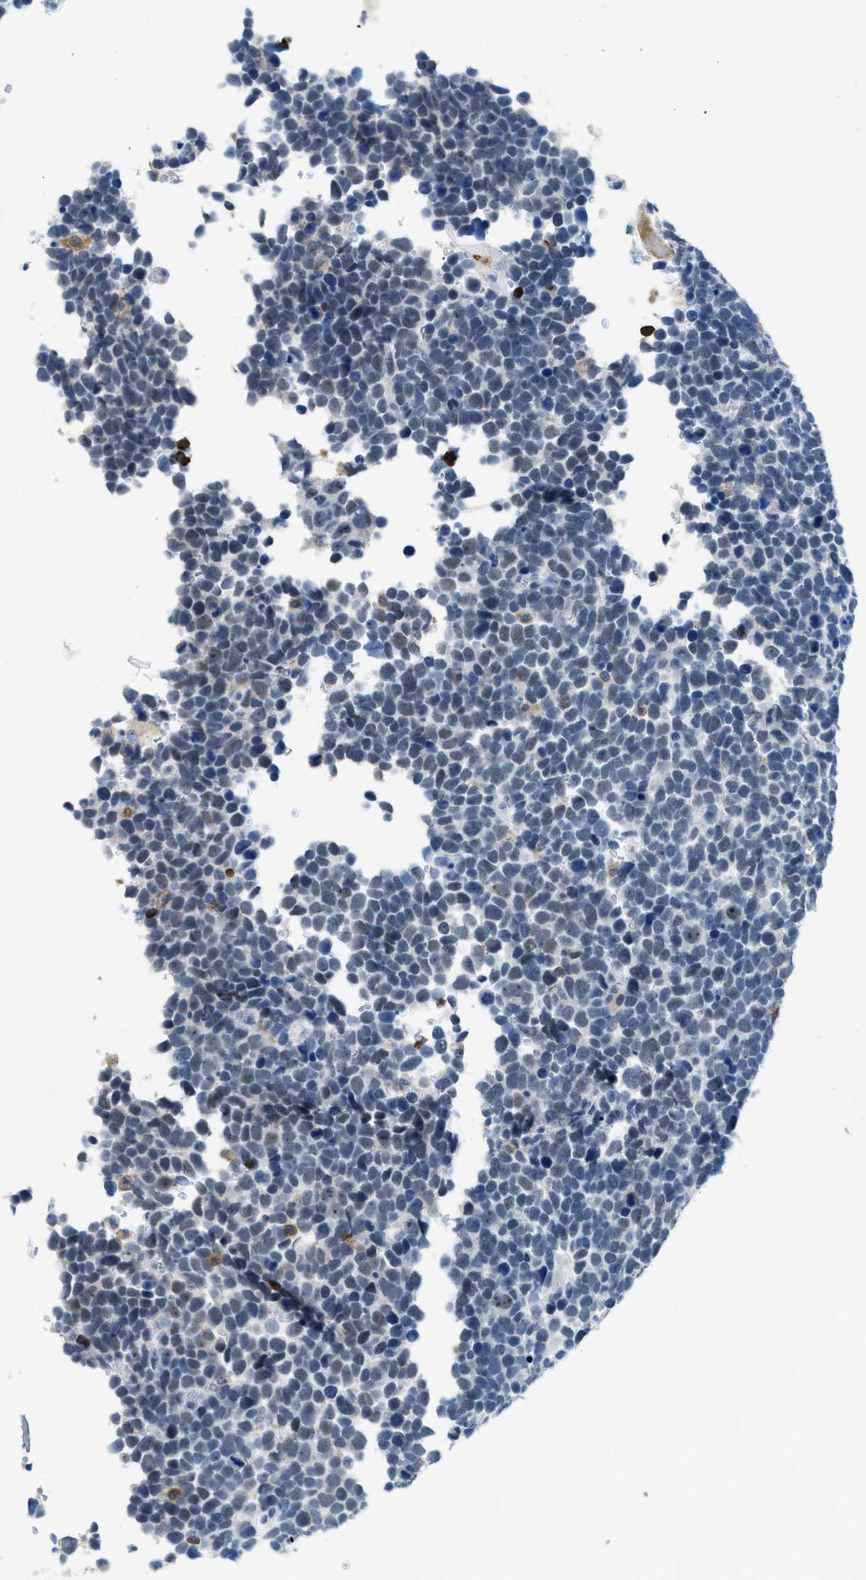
{"staining": {"intensity": "negative", "quantity": "none", "location": "none"}, "tissue": "urothelial cancer", "cell_type": "Tumor cells", "image_type": "cancer", "snomed": [{"axis": "morphology", "description": "Urothelial carcinoma, High grade"}, {"axis": "topography", "description": "Urinary bladder"}], "caption": "IHC image of neoplastic tissue: human urothelial cancer stained with DAB exhibits no significant protein expression in tumor cells.", "gene": "FAM151A", "patient": {"sex": "female", "age": 82}}